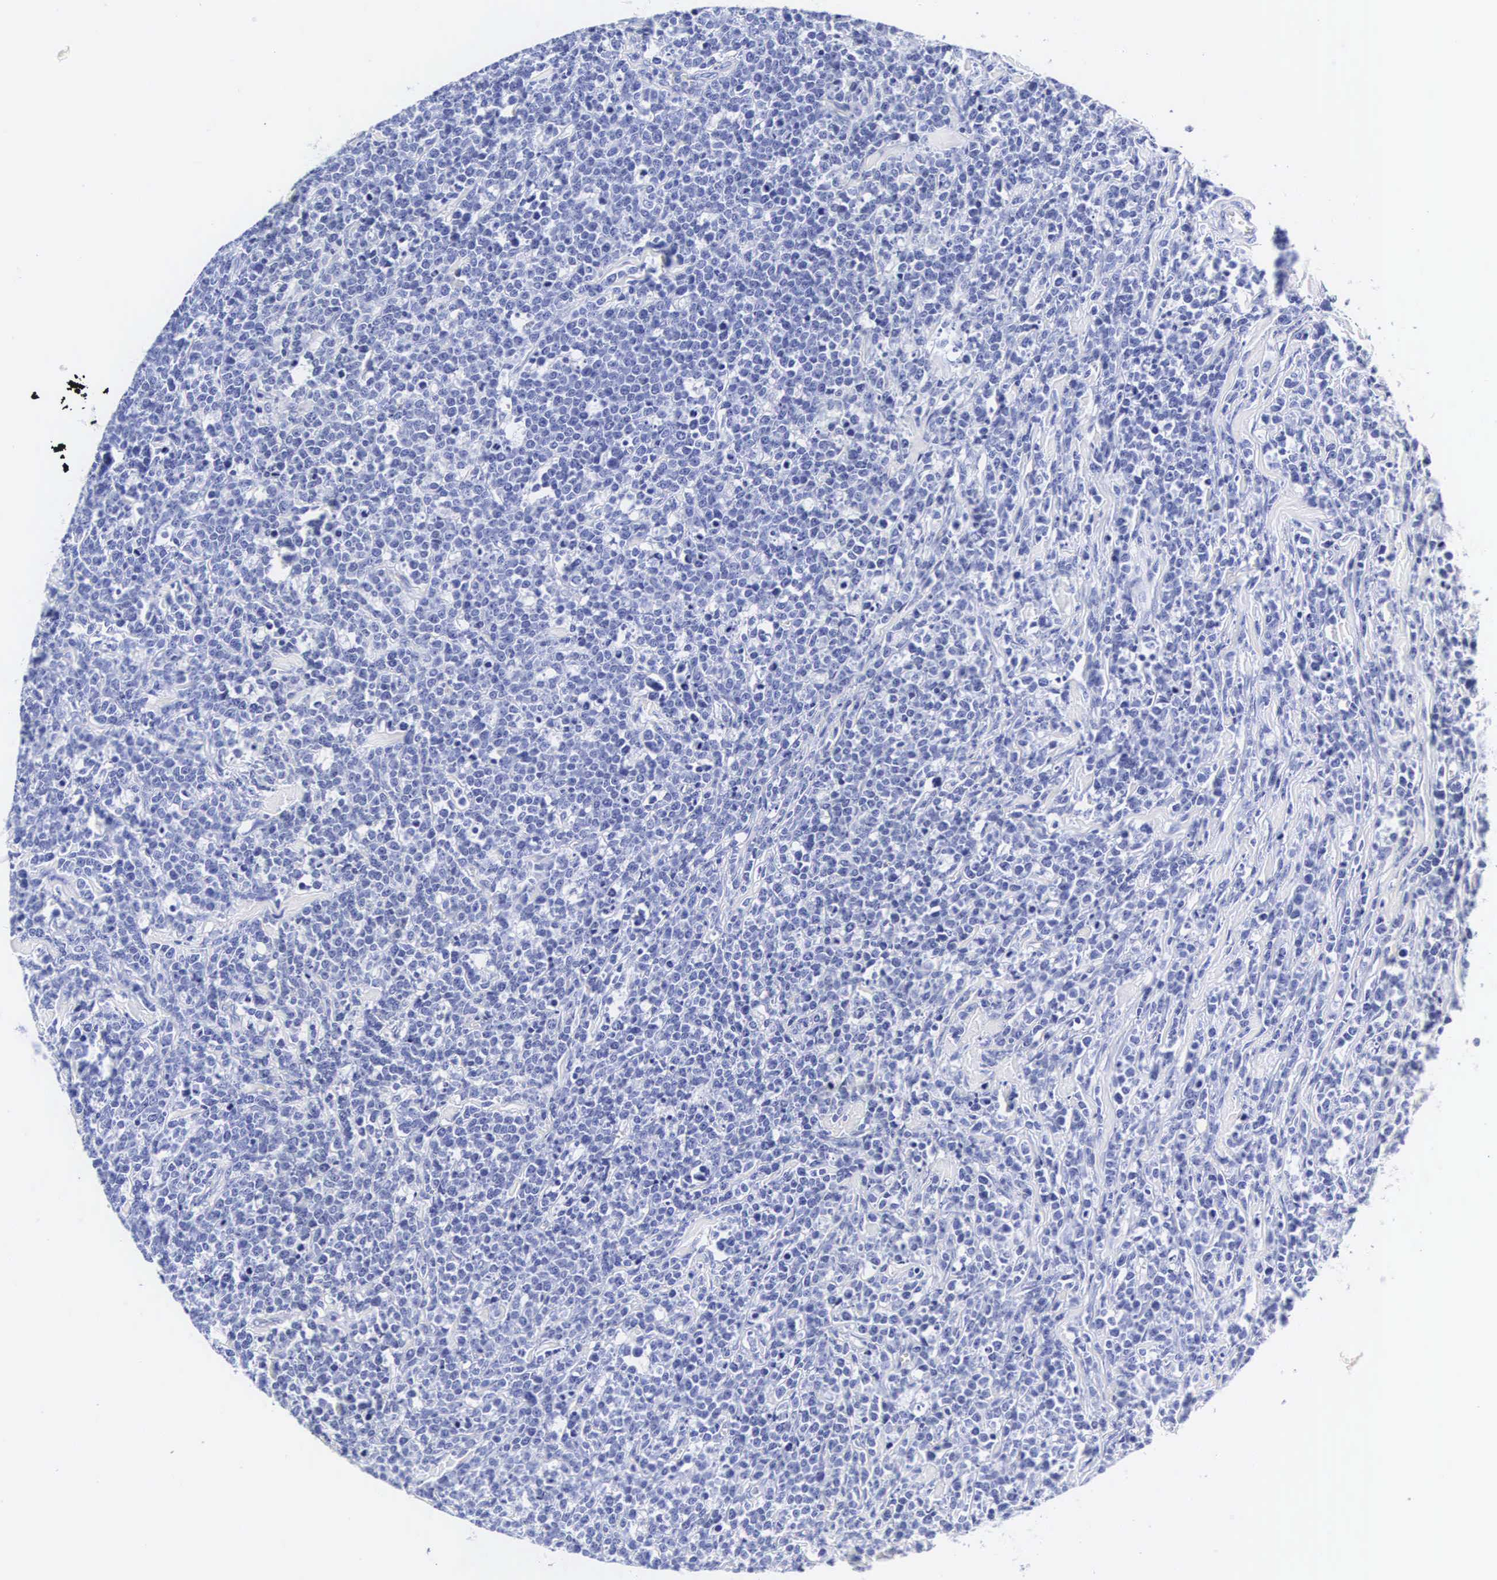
{"staining": {"intensity": "negative", "quantity": "none", "location": "none"}, "tissue": "lymphoma", "cell_type": "Tumor cells", "image_type": "cancer", "snomed": [{"axis": "morphology", "description": "Malignant lymphoma, non-Hodgkin's type, High grade"}, {"axis": "topography", "description": "Small intestine"}, {"axis": "topography", "description": "Colon"}], "caption": "IHC histopathology image of lymphoma stained for a protein (brown), which reveals no expression in tumor cells.", "gene": "INS", "patient": {"sex": "male", "age": 8}}